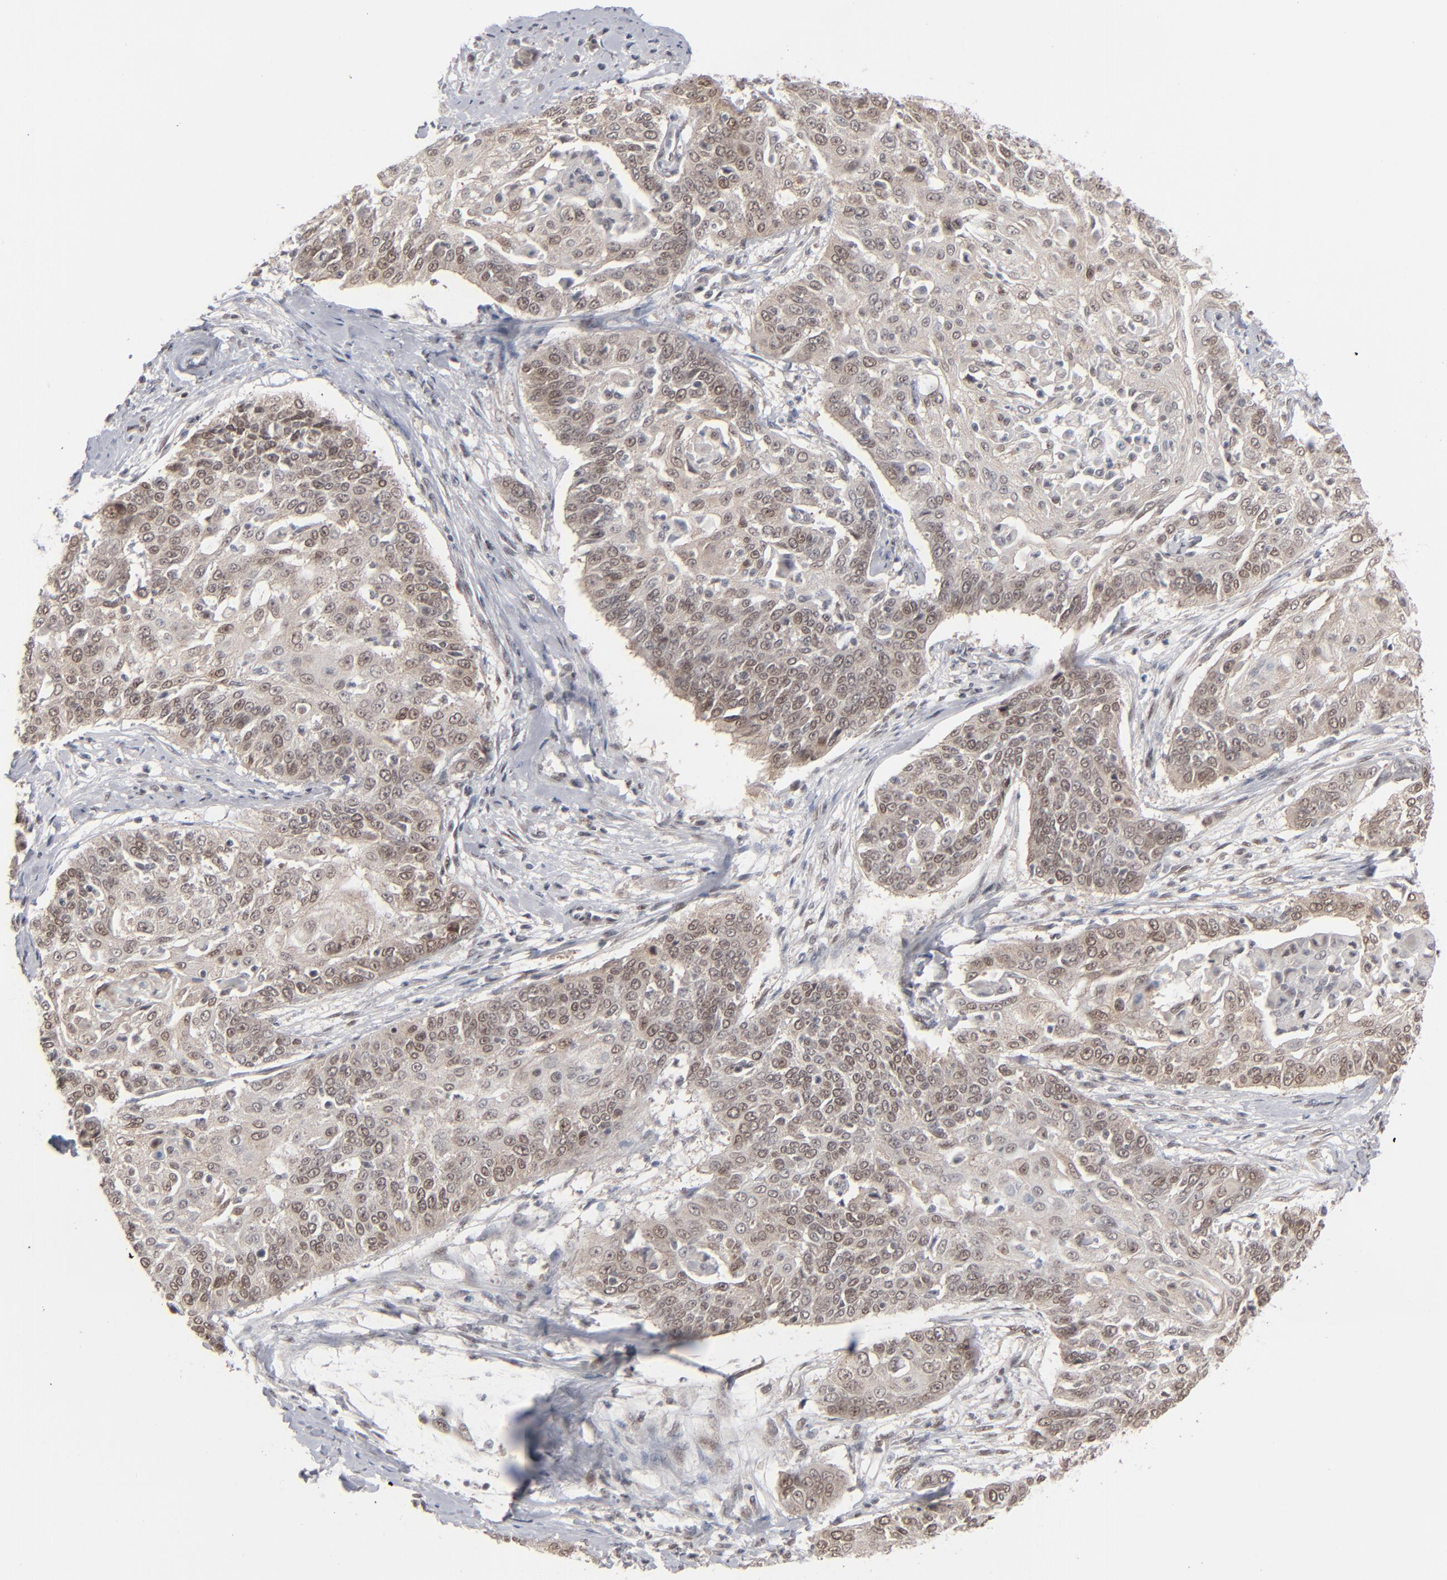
{"staining": {"intensity": "moderate", "quantity": ">75%", "location": "cytoplasmic/membranous,nuclear"}, "tissue": "cervical cancer", "cell_type": "Tumor cells", "image_type": "cancer", "snomed": [{"axis": "morphology", "description": "Squamous cell carcinoma, NOS"}, {"axis": "topography", "description": "Cervix"}], "caption": "Cervical cancer (squamous cell carcinoma) stained with DAB immunohistochemistry (IHC) demonstrates medium levels of moderate cytoplasmic/membranous and nuclear staining in approximately >75% of tumor cells.", "gene": "IRF9", "patient": {"sex": "female", "age": 64}}